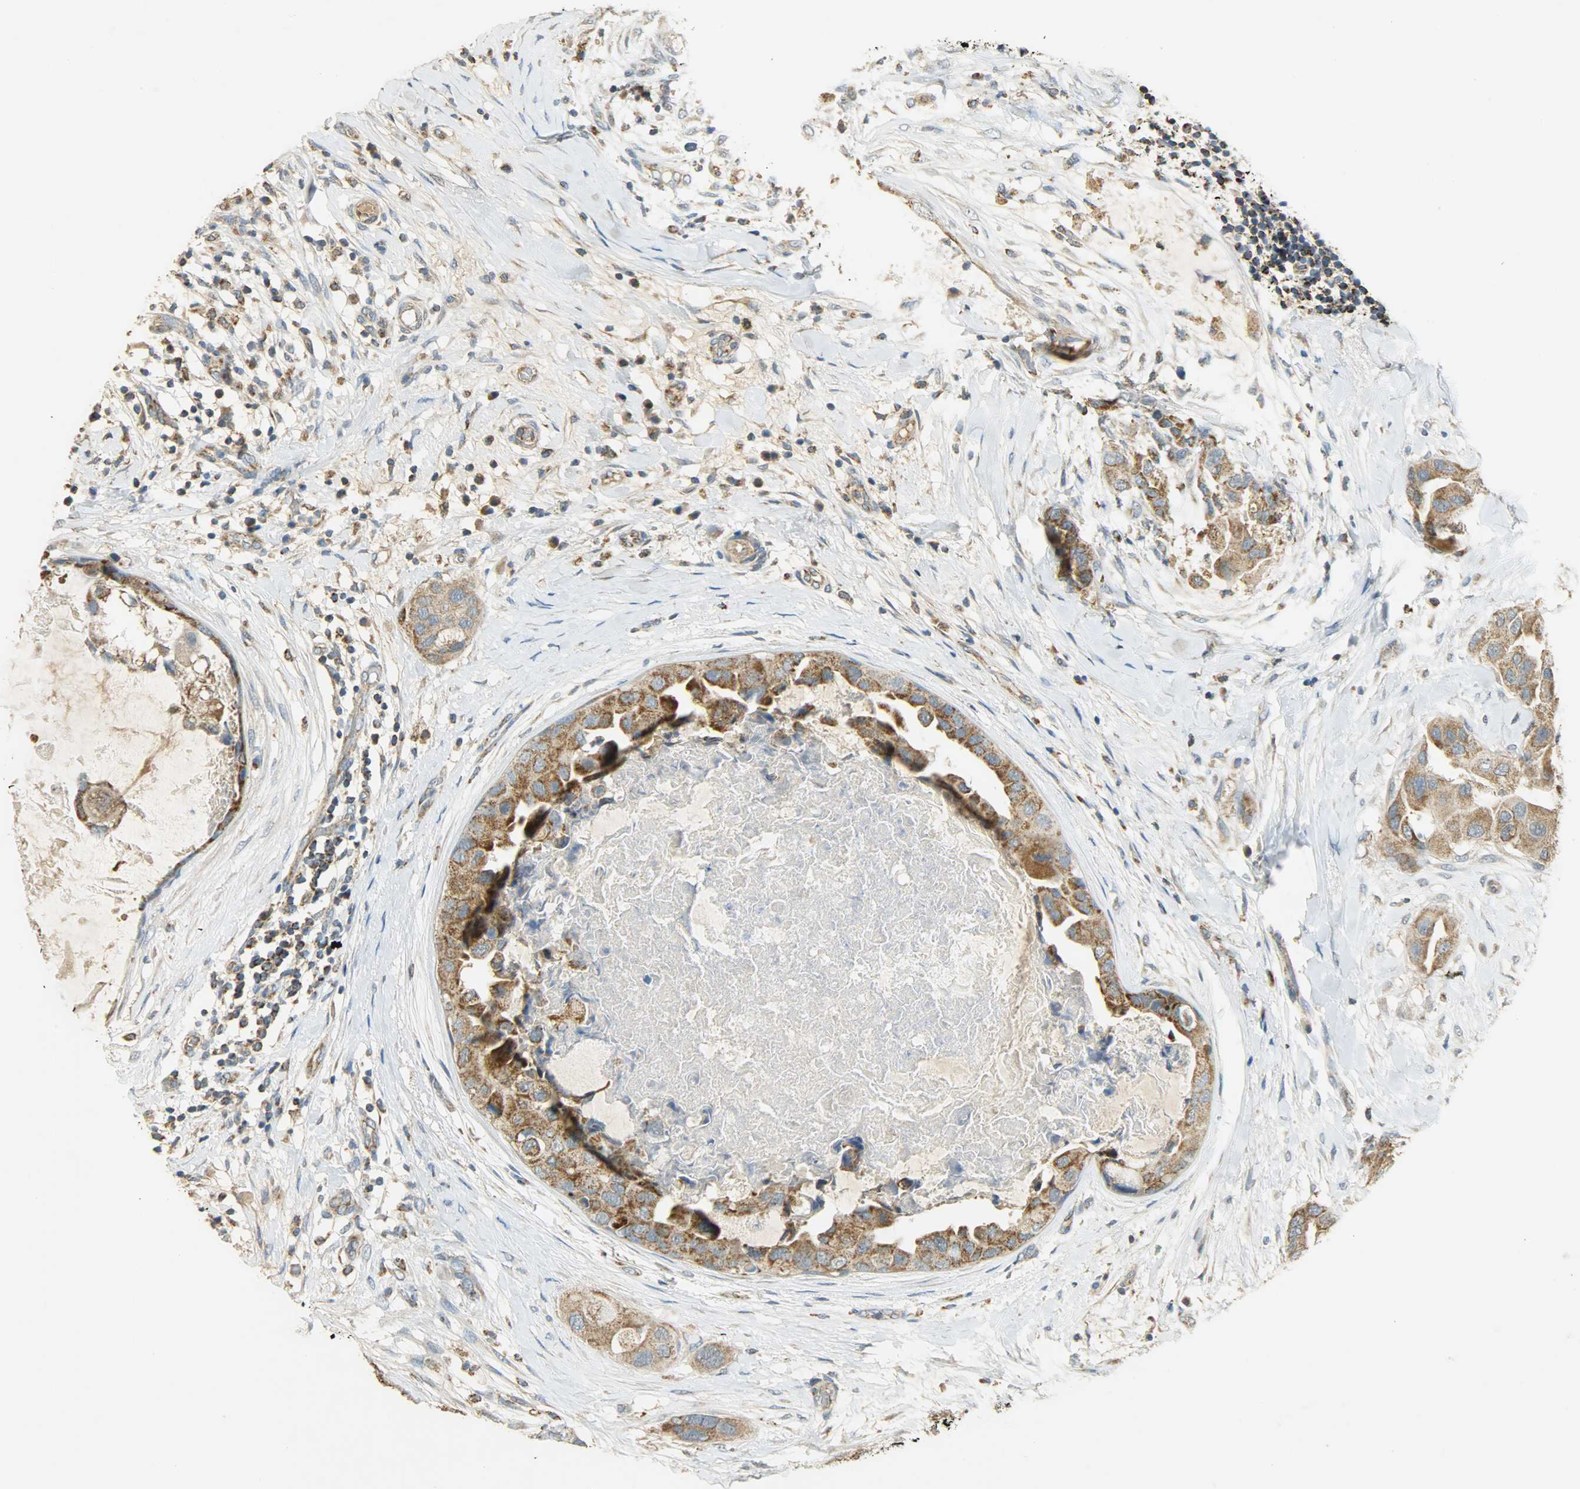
{"staining": {"intensity": "moderate", "quantity": ">75%", "location": "cytoplasmic/membranous"}, "tissue": "breast cancer", "cell_type": "Tumor cells", "image_type": "cancer", "snomed": [{"axis": "morphology", "description": "Duct carcinoma"}, {"axis": "topography", "description": "Breast"}], "caption": "The micrograph reveals a brown stain indicating the presence of a protein in the cytoplasmic/membranous of tumor cells in breast cancer (infiltrating ductal carcinoma).", "gene": "HDHD5", "patient": {"sex": "female", "age": 40}}